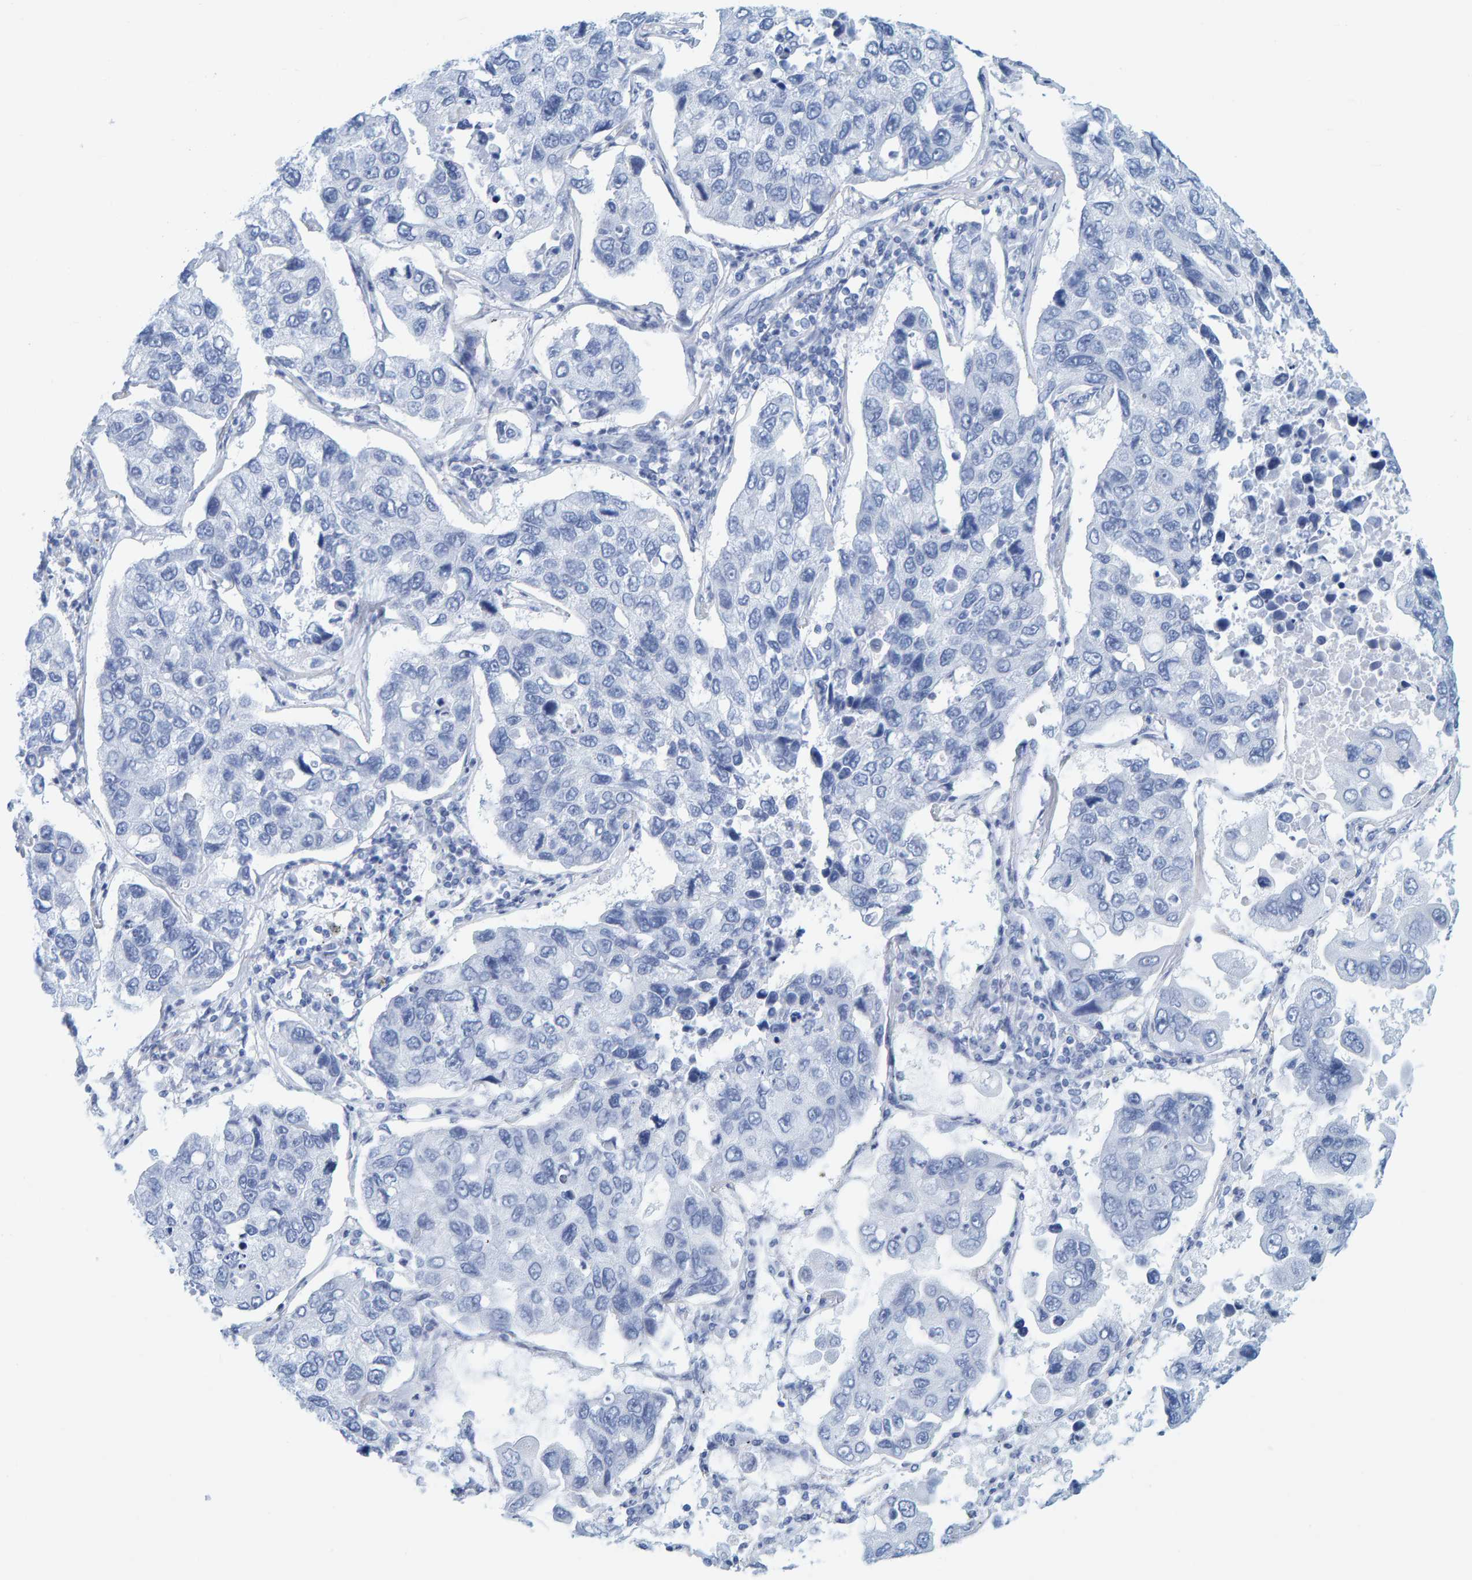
{"staining": {"intensity": "negative", "quantity": "none", "location": "none"}, "tissue": "lung cancer", "cell_type": "Tumor cells", "image_type": "cancer", "snomed": [{"axis": "morphology", "description": "Adenocarcinoma, NOS"}, {"axis": "topography", "description": "Lung"}], "caption": "This is an IHC image of lung cancer. There is no staining in tumor cells.", "gene": "SFTPC", "patient": {"sex": "male", "age": 64}}